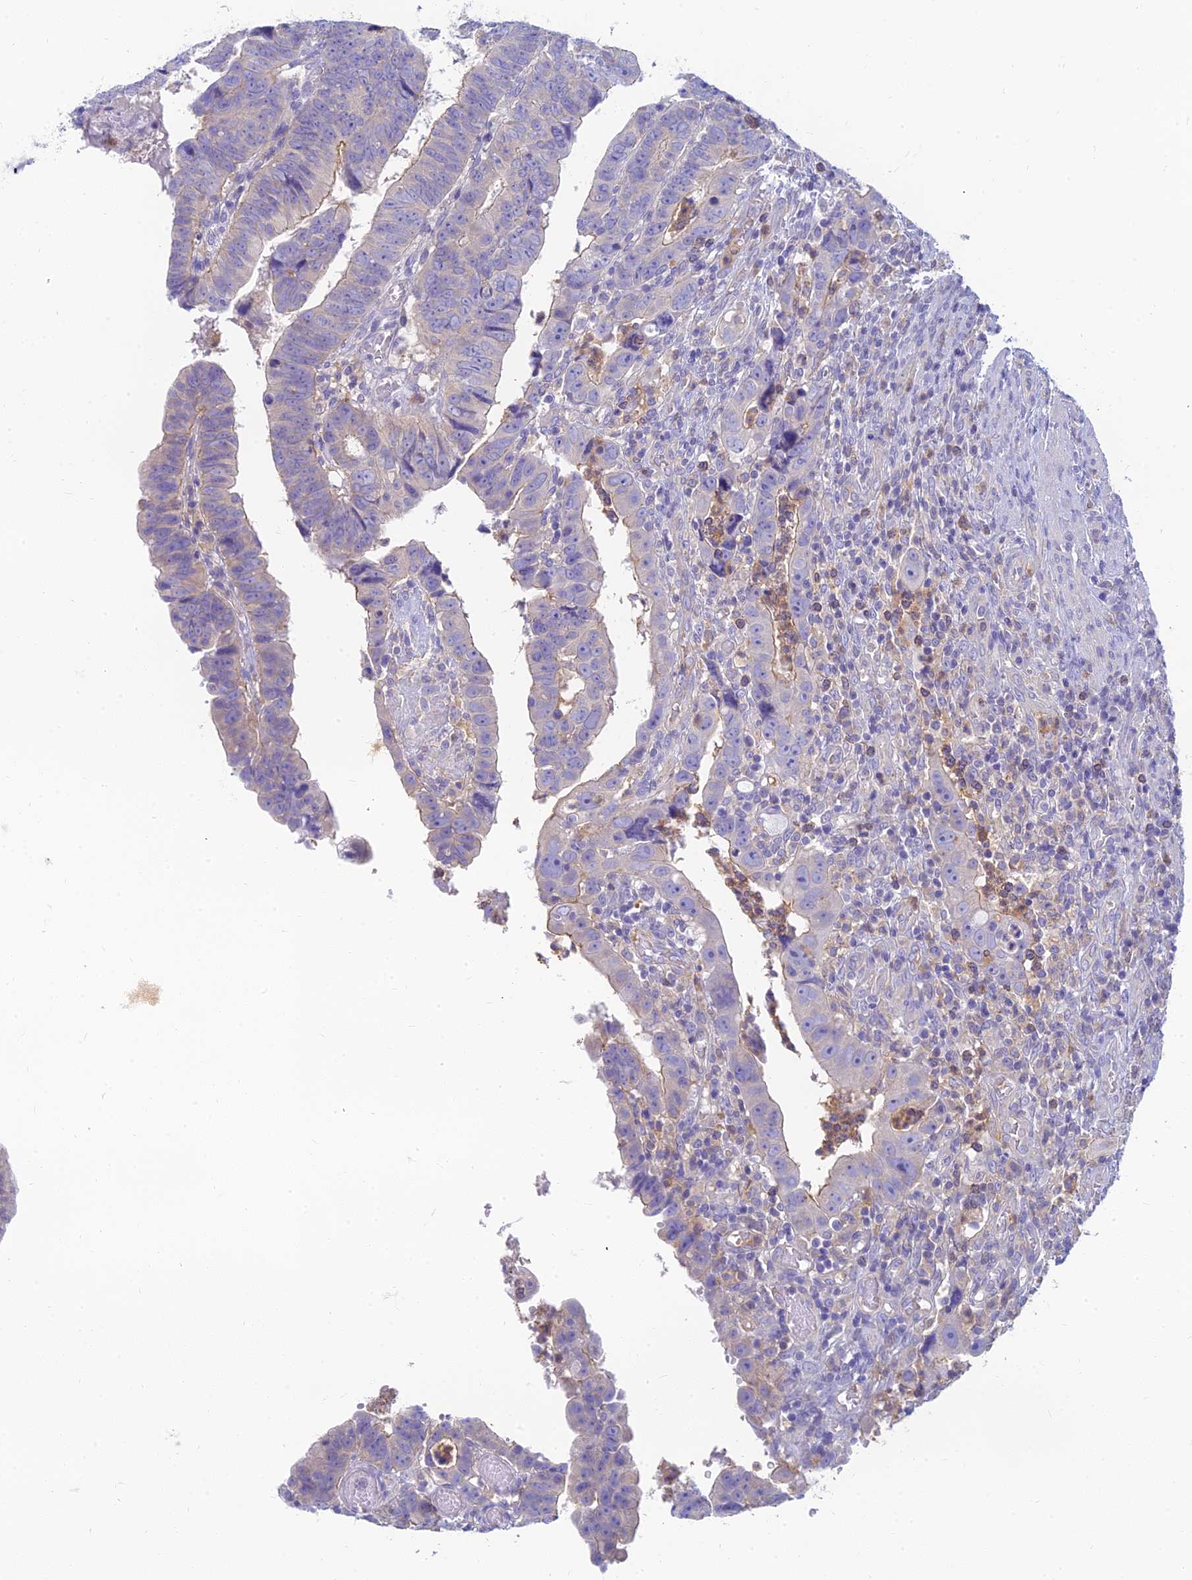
{"staining": {"intensity": "weak", "quantity": "<25%", "location": "cytoplasmic/membranous"}, "tissue": "colorectal cancer", "cell_type": "Tumor cells", "image_type": "cancer", "snomed": [{"axis": "morphology", "description": "Normal tissue, NOS"}, {"axis": "morphology", "description": "Adenocarcinoma, NOS"}, {"axis": "topography", "description": "Rectum"}], "caption": "An image of colorectal cancer stained for a protein exhibits no brown staining in tumor cells.", "gene": "STRN4", "patient": {"sex": "female", "age": 65}}